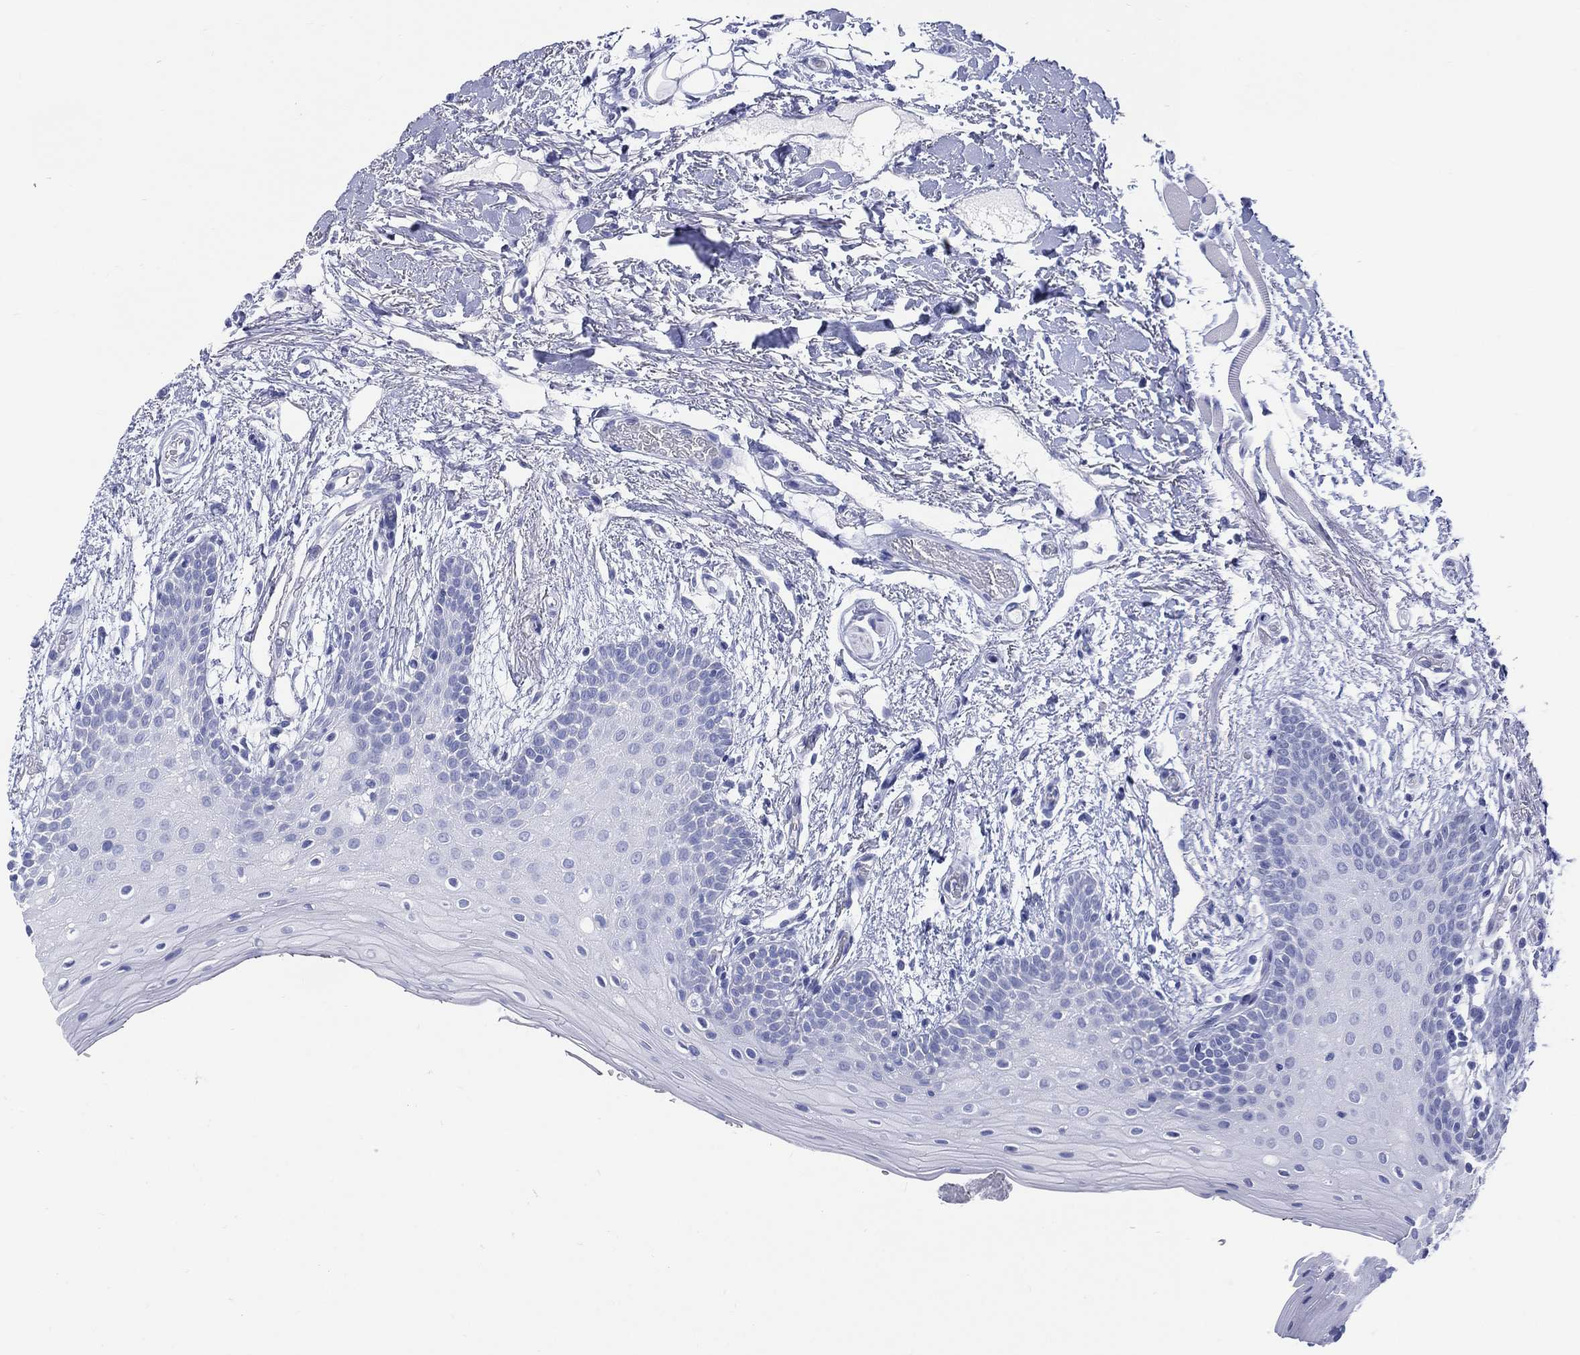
{"staining": {"intensity": "negative", "quantity": "none", "location": "none"}, "tissue": "oral mucosa", "cell_type": "Squamous epithelial cells", "image_type": "normal", "snomed": [{"axis": "morphology", "description": "Normal tissue, NOS"}, {"axis": "topography", "description": "Oral tissue"}, {"axis": "topography", "description": "Tounge, NOS"}], "caption": "Human oral mucosa stained for a protein using IHC exhibits no expression in squamous epithelial cells.", "gene": "ENSG00000285953", "patient": {"sex": "female", "age": 86}}